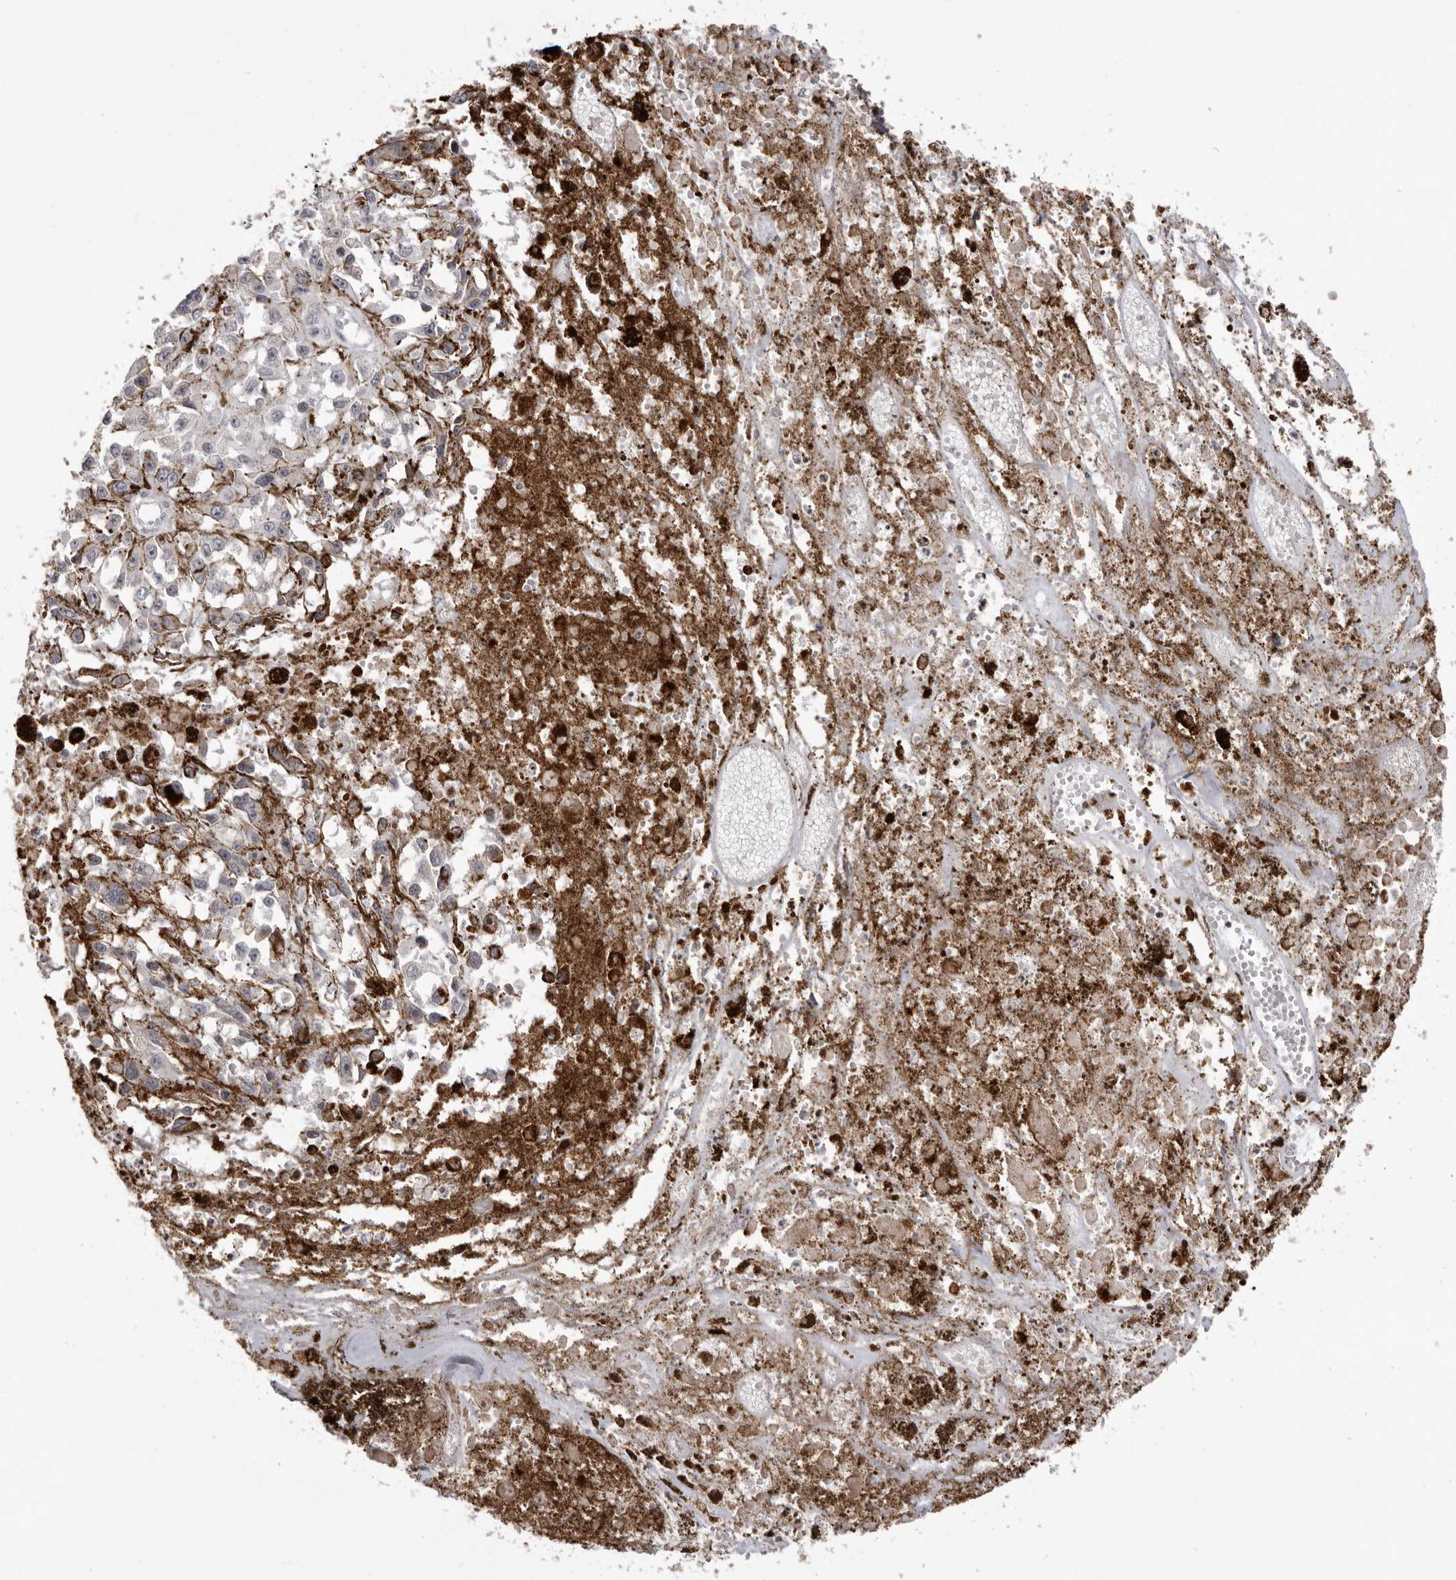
{"staining": {"intensity": "negative", "quantity": "none", "location": "none"}, "tissue": "melanoma", "cell_type": "Tumor cells", "image_type": "cancer", "snomed": [{"axis": "morphology", "description": "Malignant melanoma, Metastatic site"}, {"axis": "topography", "description": "Lymph node"}], "caption": "Tumor cells show no significant staining in melanoma.", "gene": "AZIN1", "patient": {"sex": "male", "age": 59}}